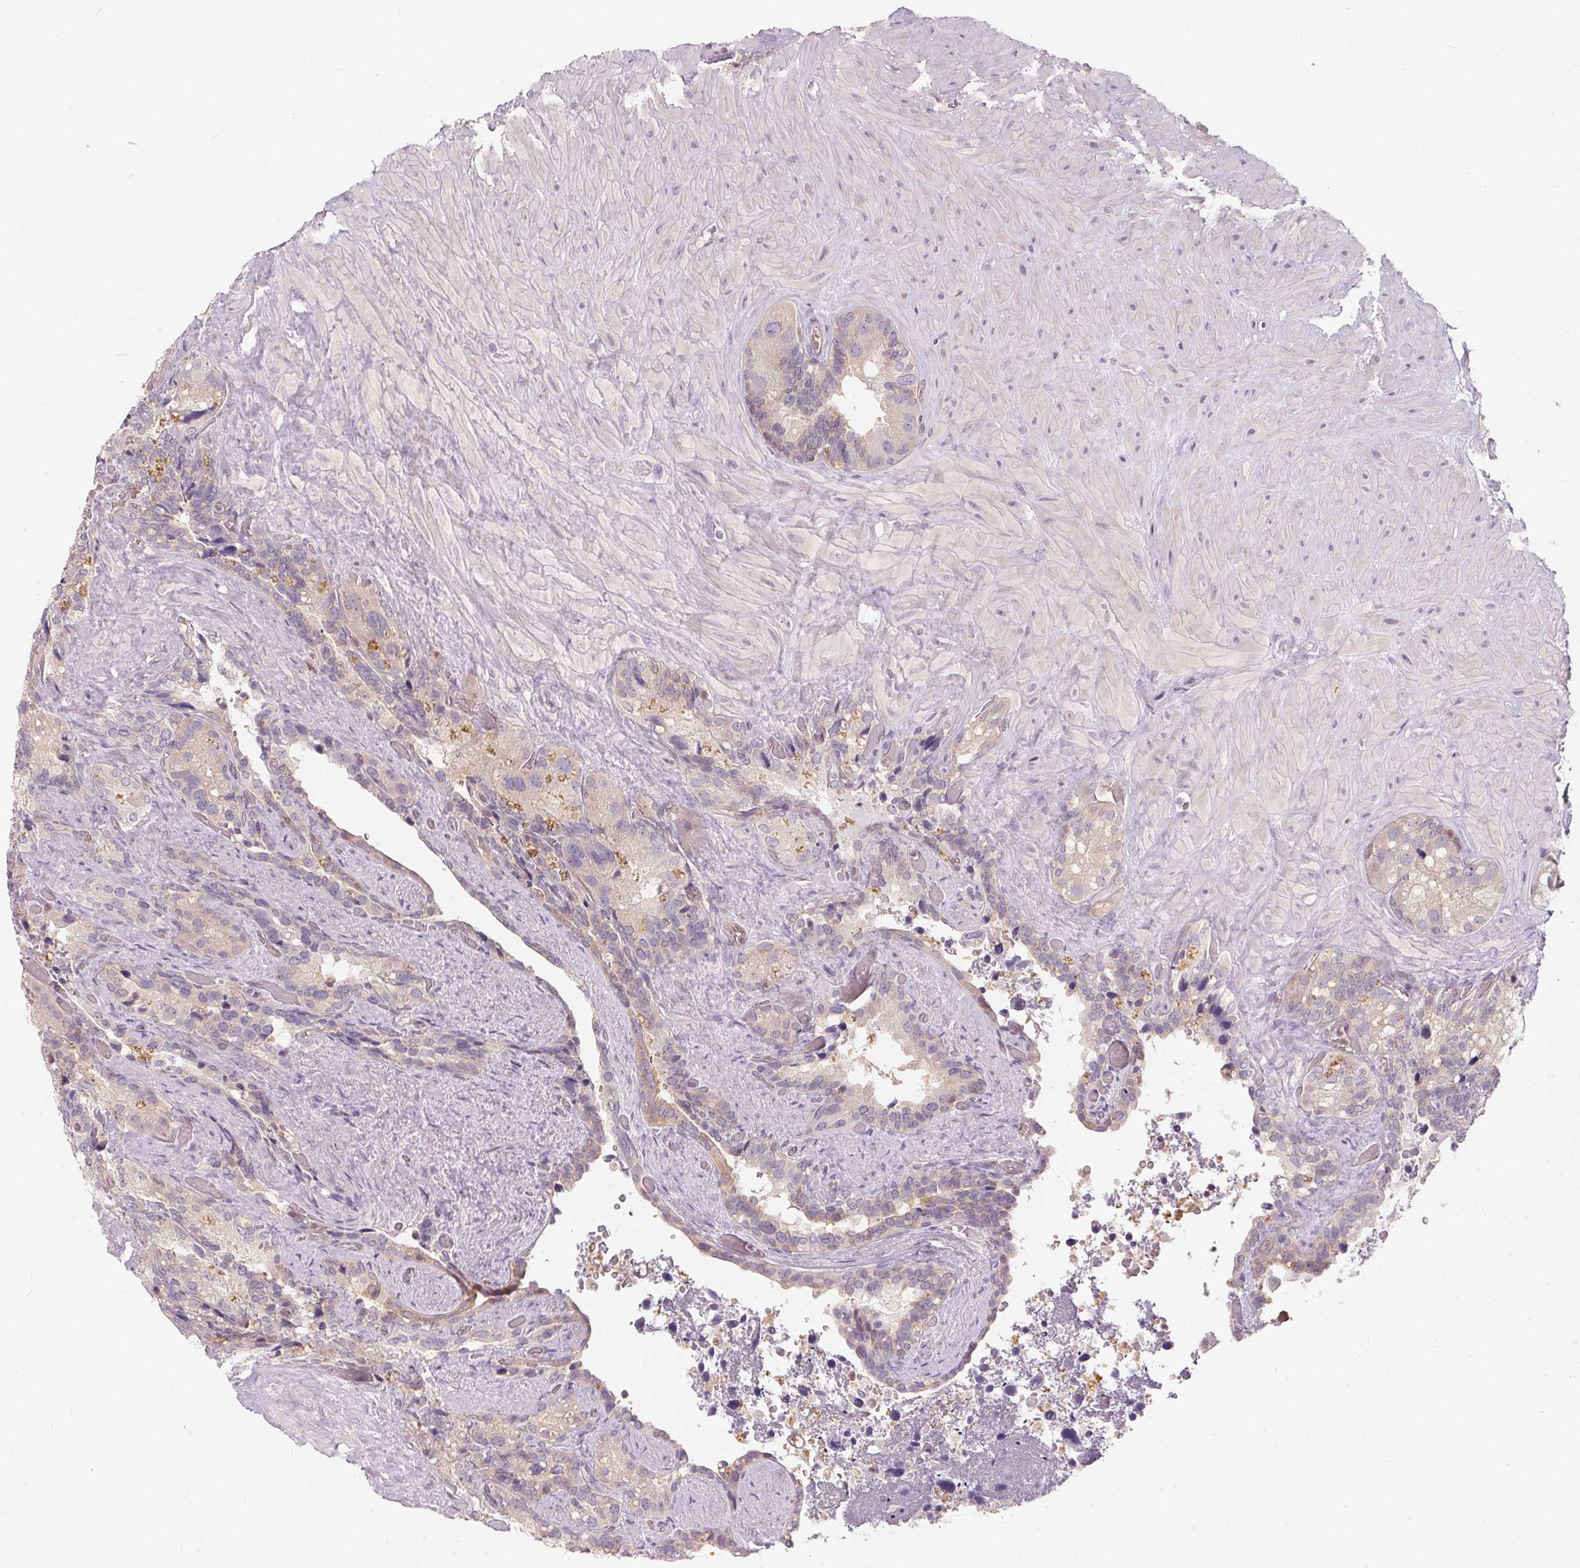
{"staining": {"intensity": "weak", "quantity": "<25%", "location": "cytoplasmic/membranous"}, "tissue": "seminal vesicle", "cell_type": "Glandular cells", "image_type": "normal", "snomed": [{"axis": "morphology", "description": "Normal tissue, NOS"}, {"axis": "topography", "description": "Seminal veicle"}], "caption": "IHC of unremarkable human seminal vesicle exhibits no positivity in glandular cells. (IHC, brightfield microscopy, high magnification).", "gene": "BLMH", "patient": {"sex": "male", "age": 60}}